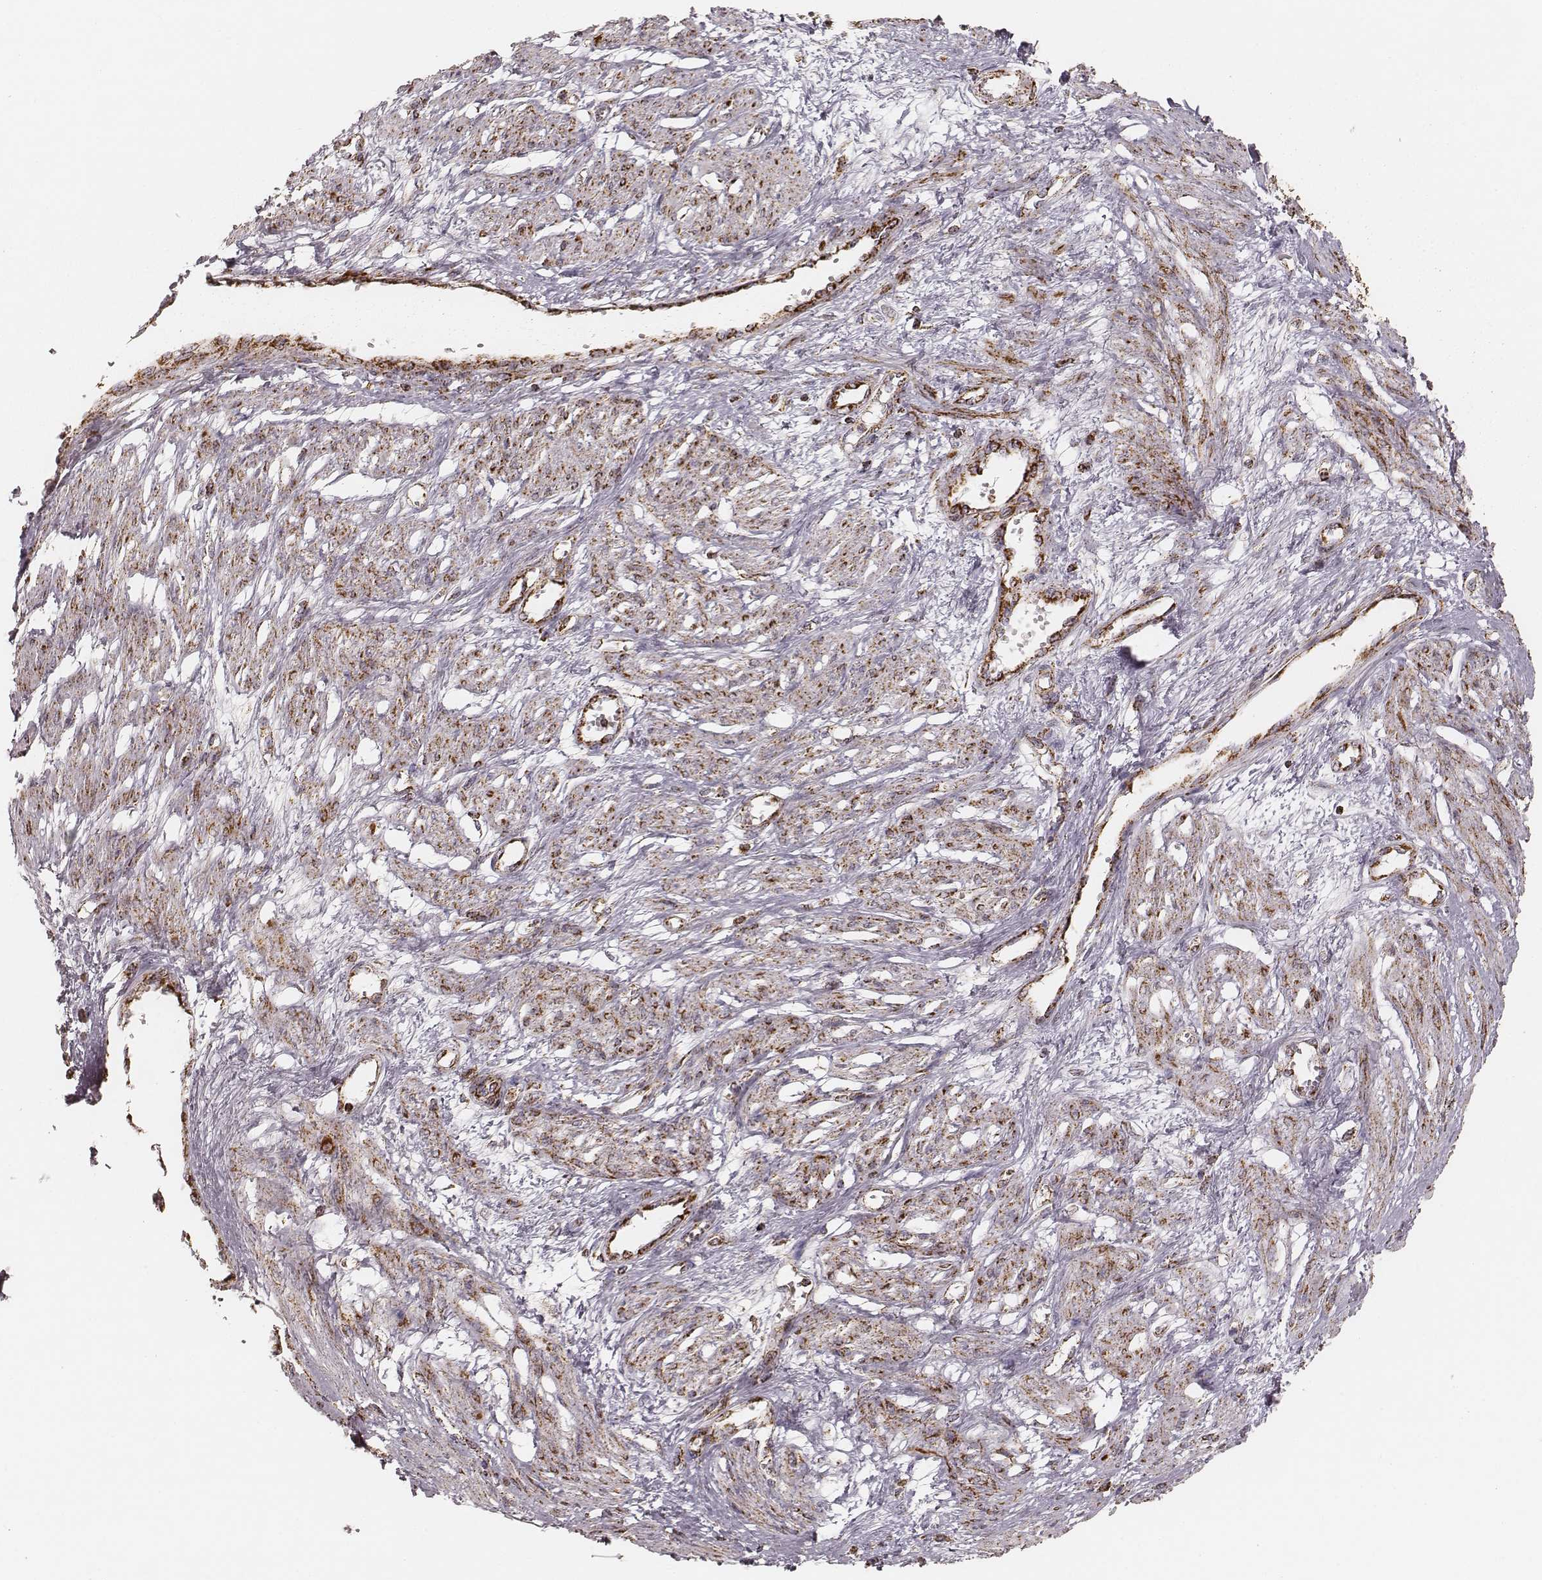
{"staining": {"intensity": "moderate", "quantity": ">75%", "location": "cytoplasmic/membranous"}, "tissue": "smooth muscle", "cell_type": "Smooth muscle cells", "image_type": "normal", "snomed": [{"axis": "morphology", "description": "Normal tissue, NOS"}, {"axis": "topography", "description": "Smooth muscle"}, {"axis": "topography", "description": "Uterus"}], "caption": "Human smooth muscle stained with a brown dye displays moderate cytoplasmic/membranous positive staining in about >75% of smooth muscle cells.", "gene": "CS", "patient": {"sex": "female", "age": 39}}